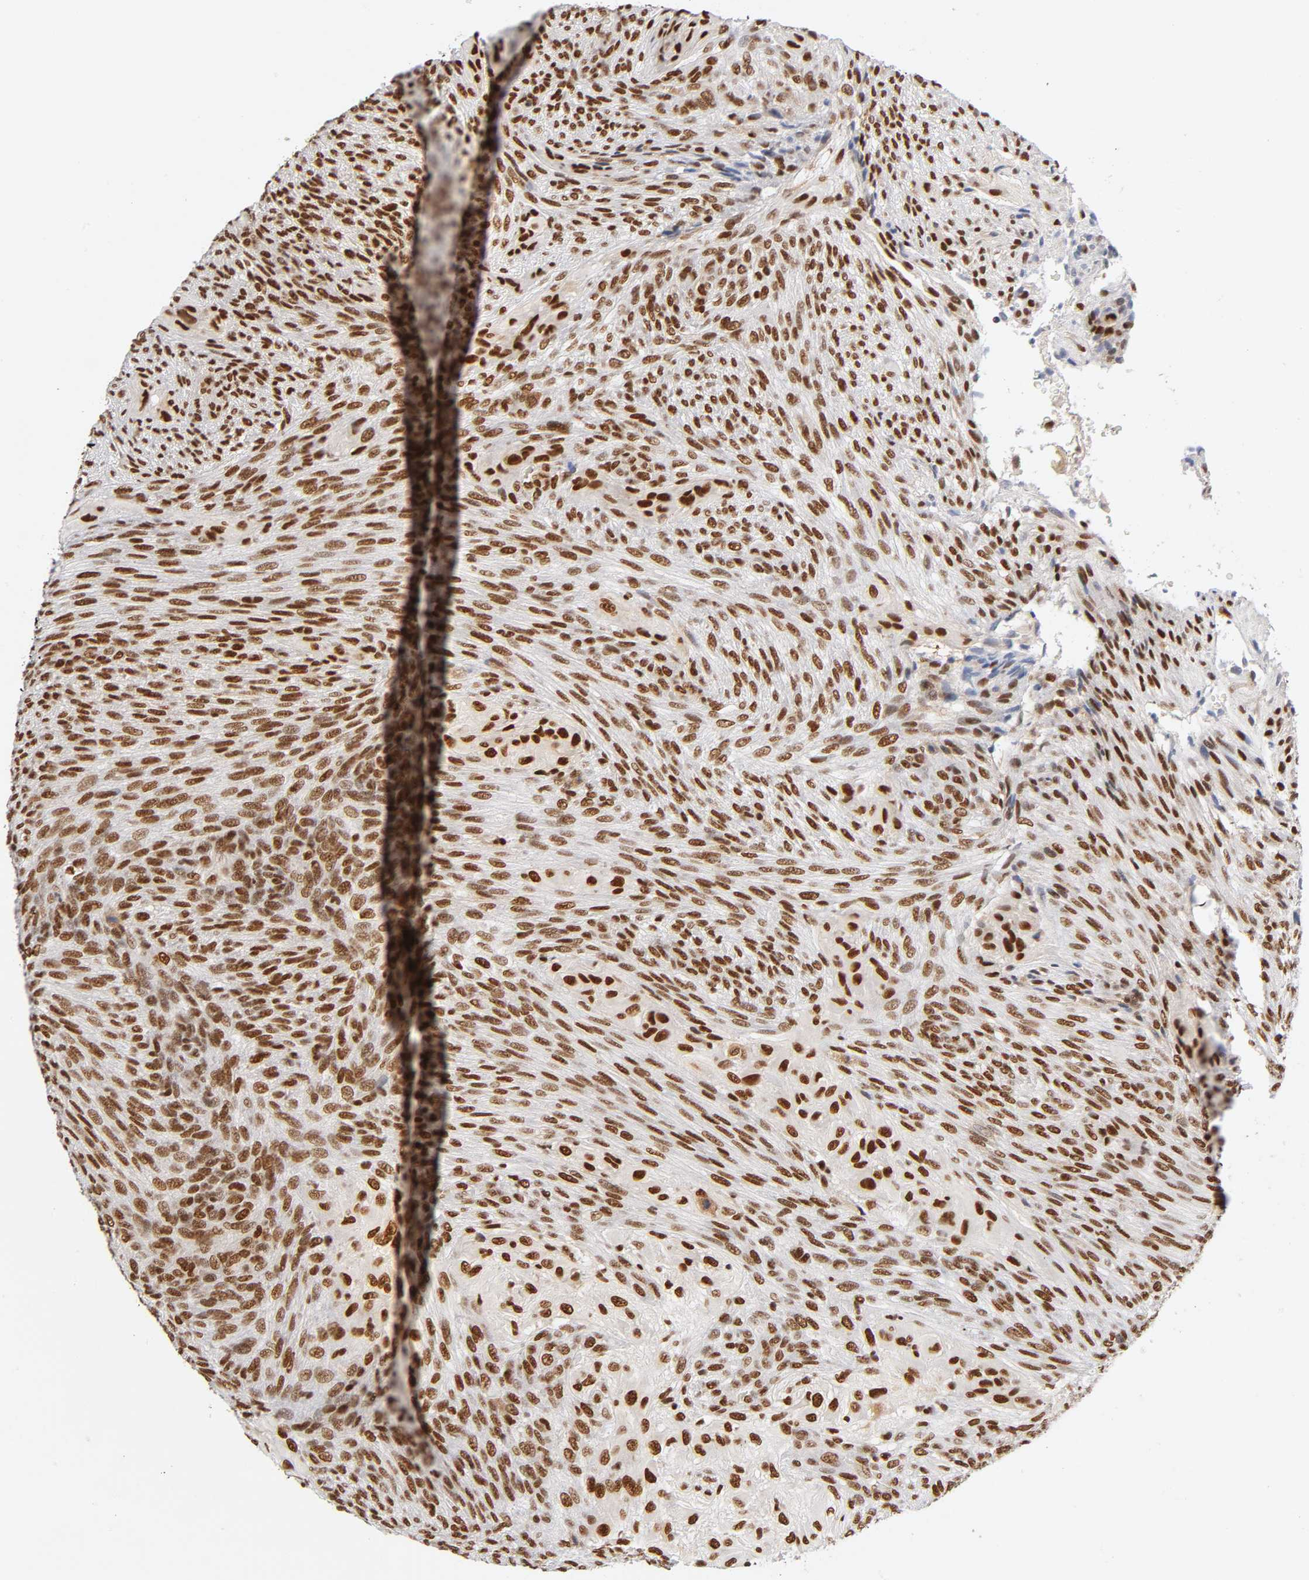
{"staining": {"intensity": "strong", "quantity": ">75%", "location": "nuclear"}, "tissue": "glioma", "cell_type": "Tumor cells", "image_type": "cancer", "snomed": [{"axis": "morphology", "description": "Glioma, malignant, High grade"}, {"axis": "topography", "description": "Cerebral cortex"}], "caption": "DAB immunohistochemical staining of human glioma exhibits strong nuclear protein positivity in approximately >75% of tumor cells. Using DAB (brown) and hematoxylin (blue) stains, captured at high magnification using brightfield microscopy.", "gene": "ILKAP", "patient": {"sex": "female", "age": 55}}